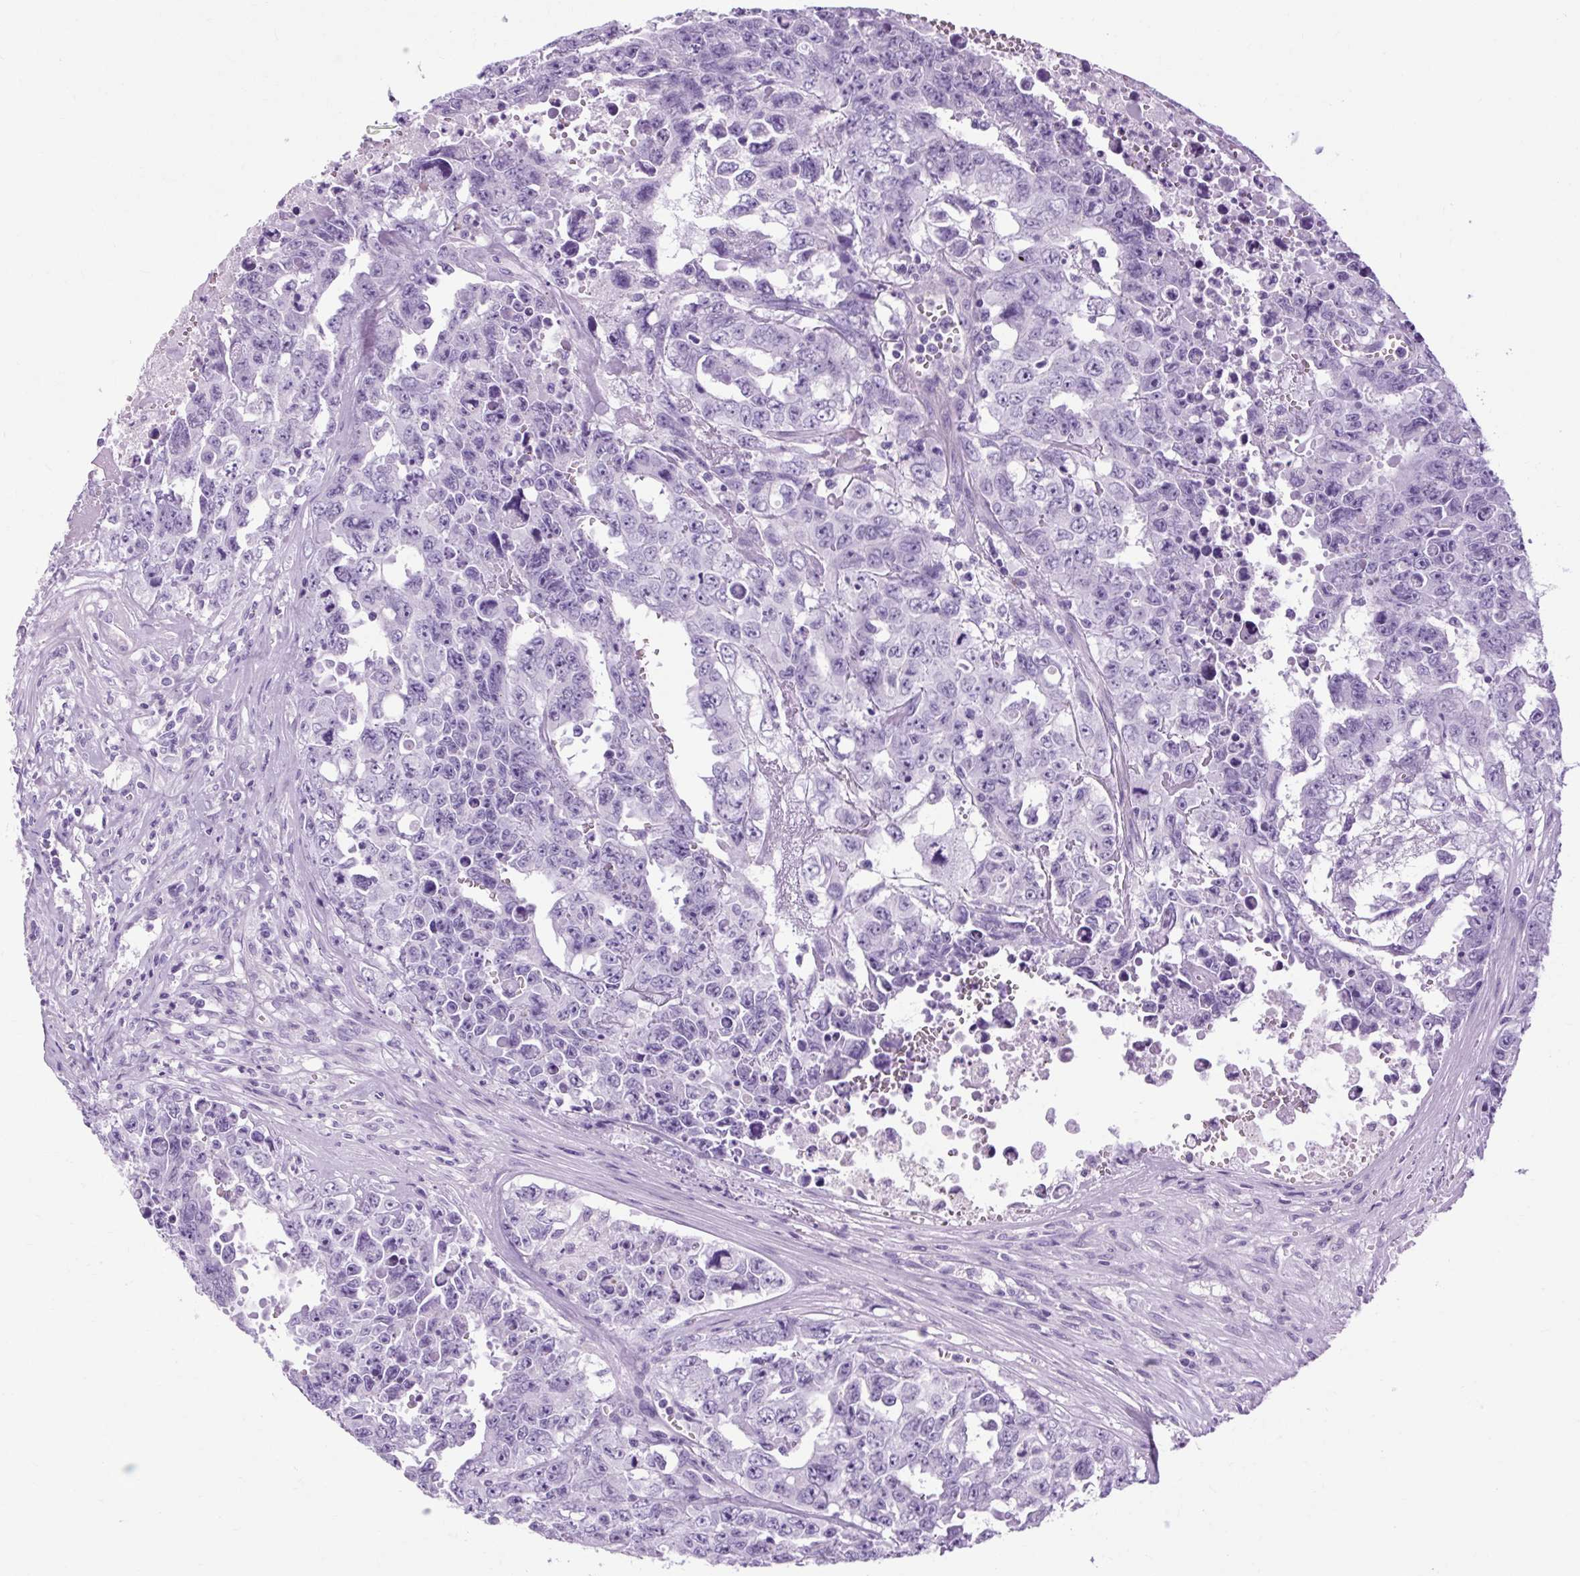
{"staining": {"intensity": "negative", "quantity": "none", "location": "none"}, "tissue": "testis cancer", "cell_type": "Tumor cells", "image_type": "cancer", "snomed": [{"axis": "morphology", "description": "Carcinoma, Embryonal, NOS"}, {"axis": "topography", "description": "Testis"}], "caption": "The image displays no significant staining in tumor cells of testis embryonal carcinoma. (DAB (3,3'-diaminobenzidine) immunohistochemistry (IHC) visualized using brightfield microscopy, high magnification).", "gene": "OOEP", "patient": {"sex": "male", "age": 24}}